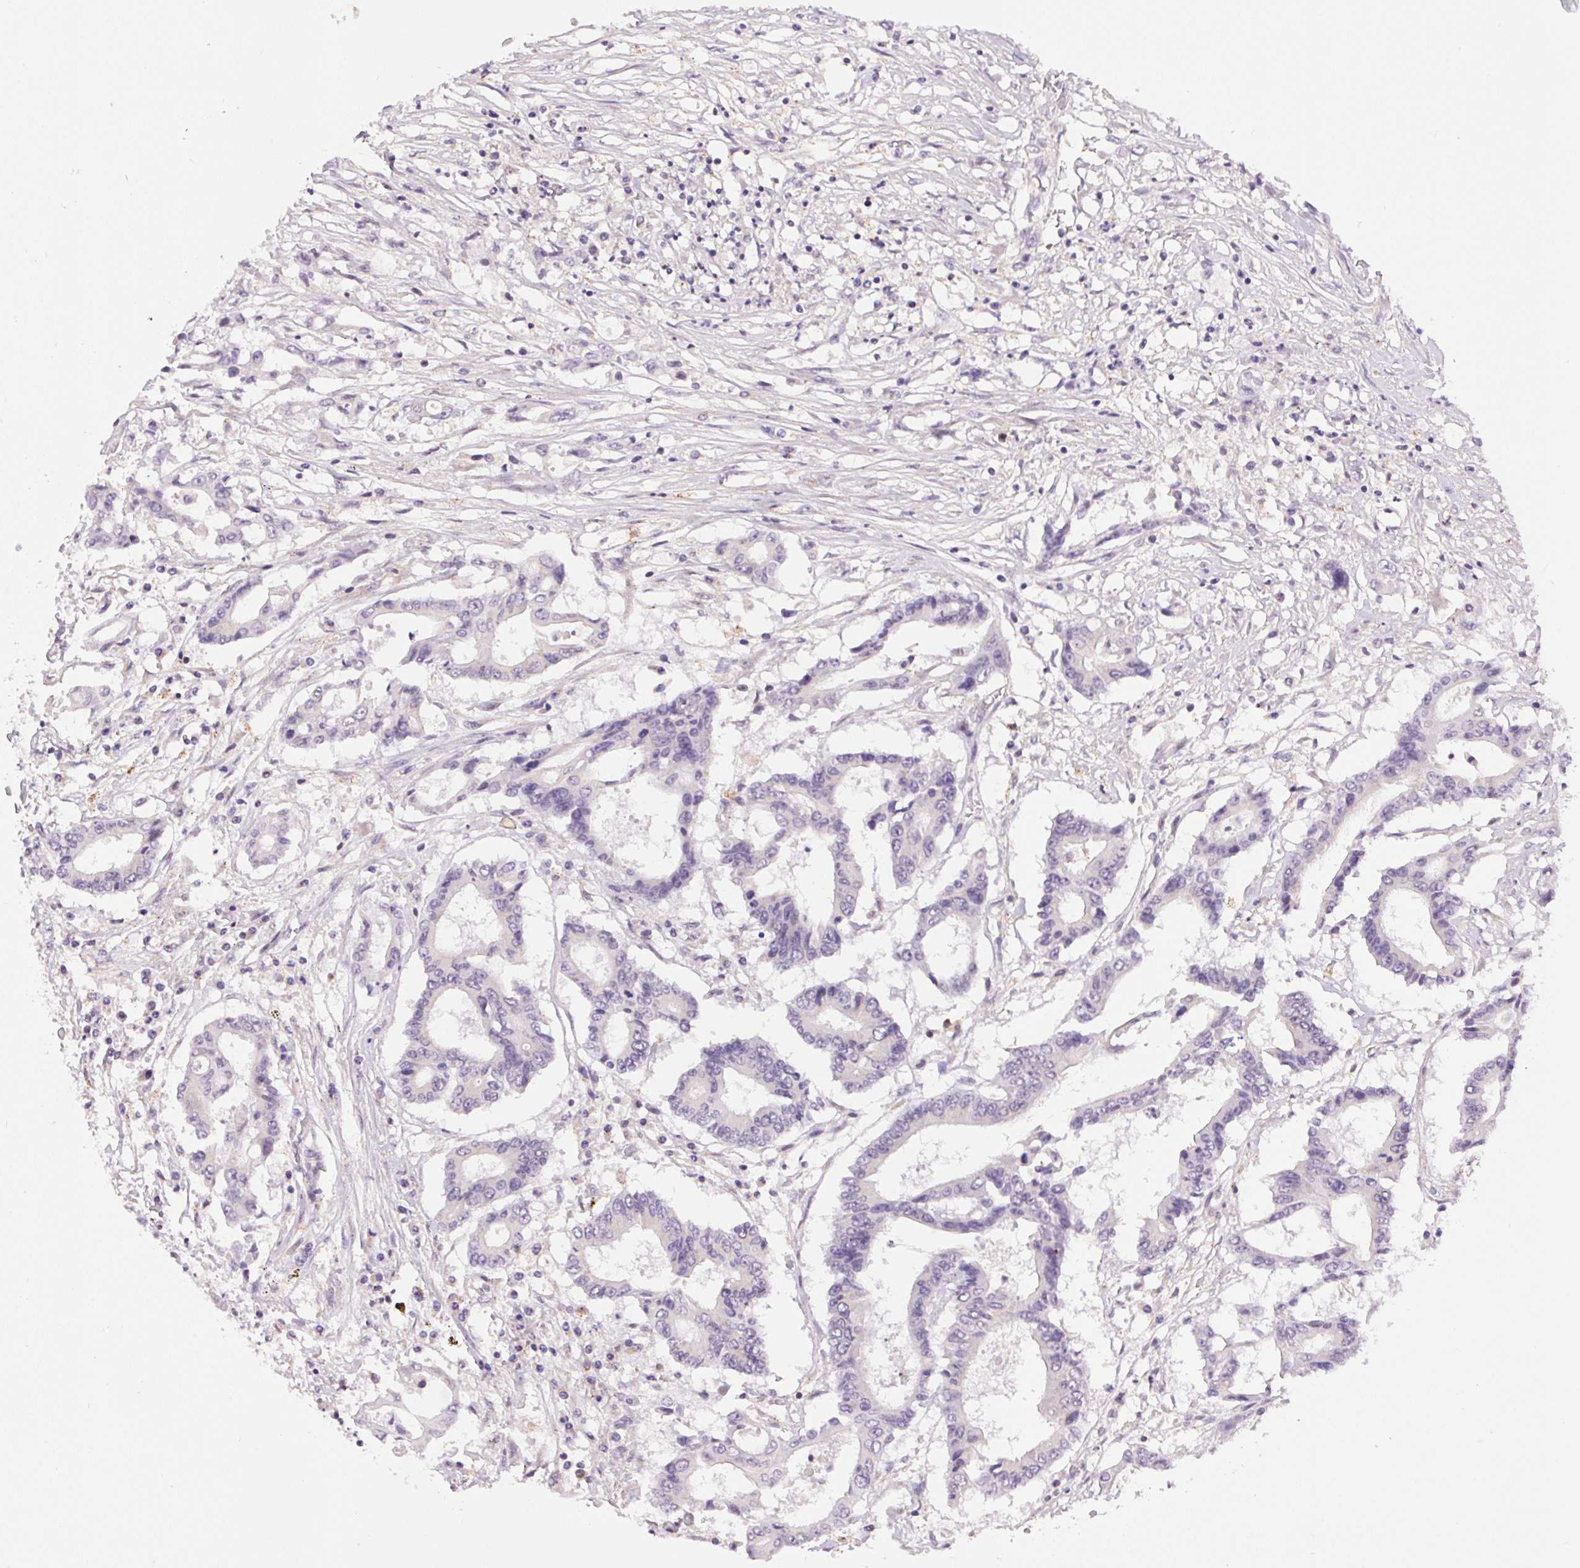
{"staining": {"intensity": "negative", "quantity": "none", "location": "none"}, "tissue": "colorectal cancer", "cell_type": "Tumor cells", "image_type": "cancer", "snomed": [{"axis": "morphology", "description": "Adenocarcinoma, NOS"}, {"axis": "topography", "description": "Rectum"}], "caption": "There is no significant staining in tumor cells of adenocarcinoma (colorectal).", "gene": "SMIM13", "patient": {"sex": "male", "age": 54}}